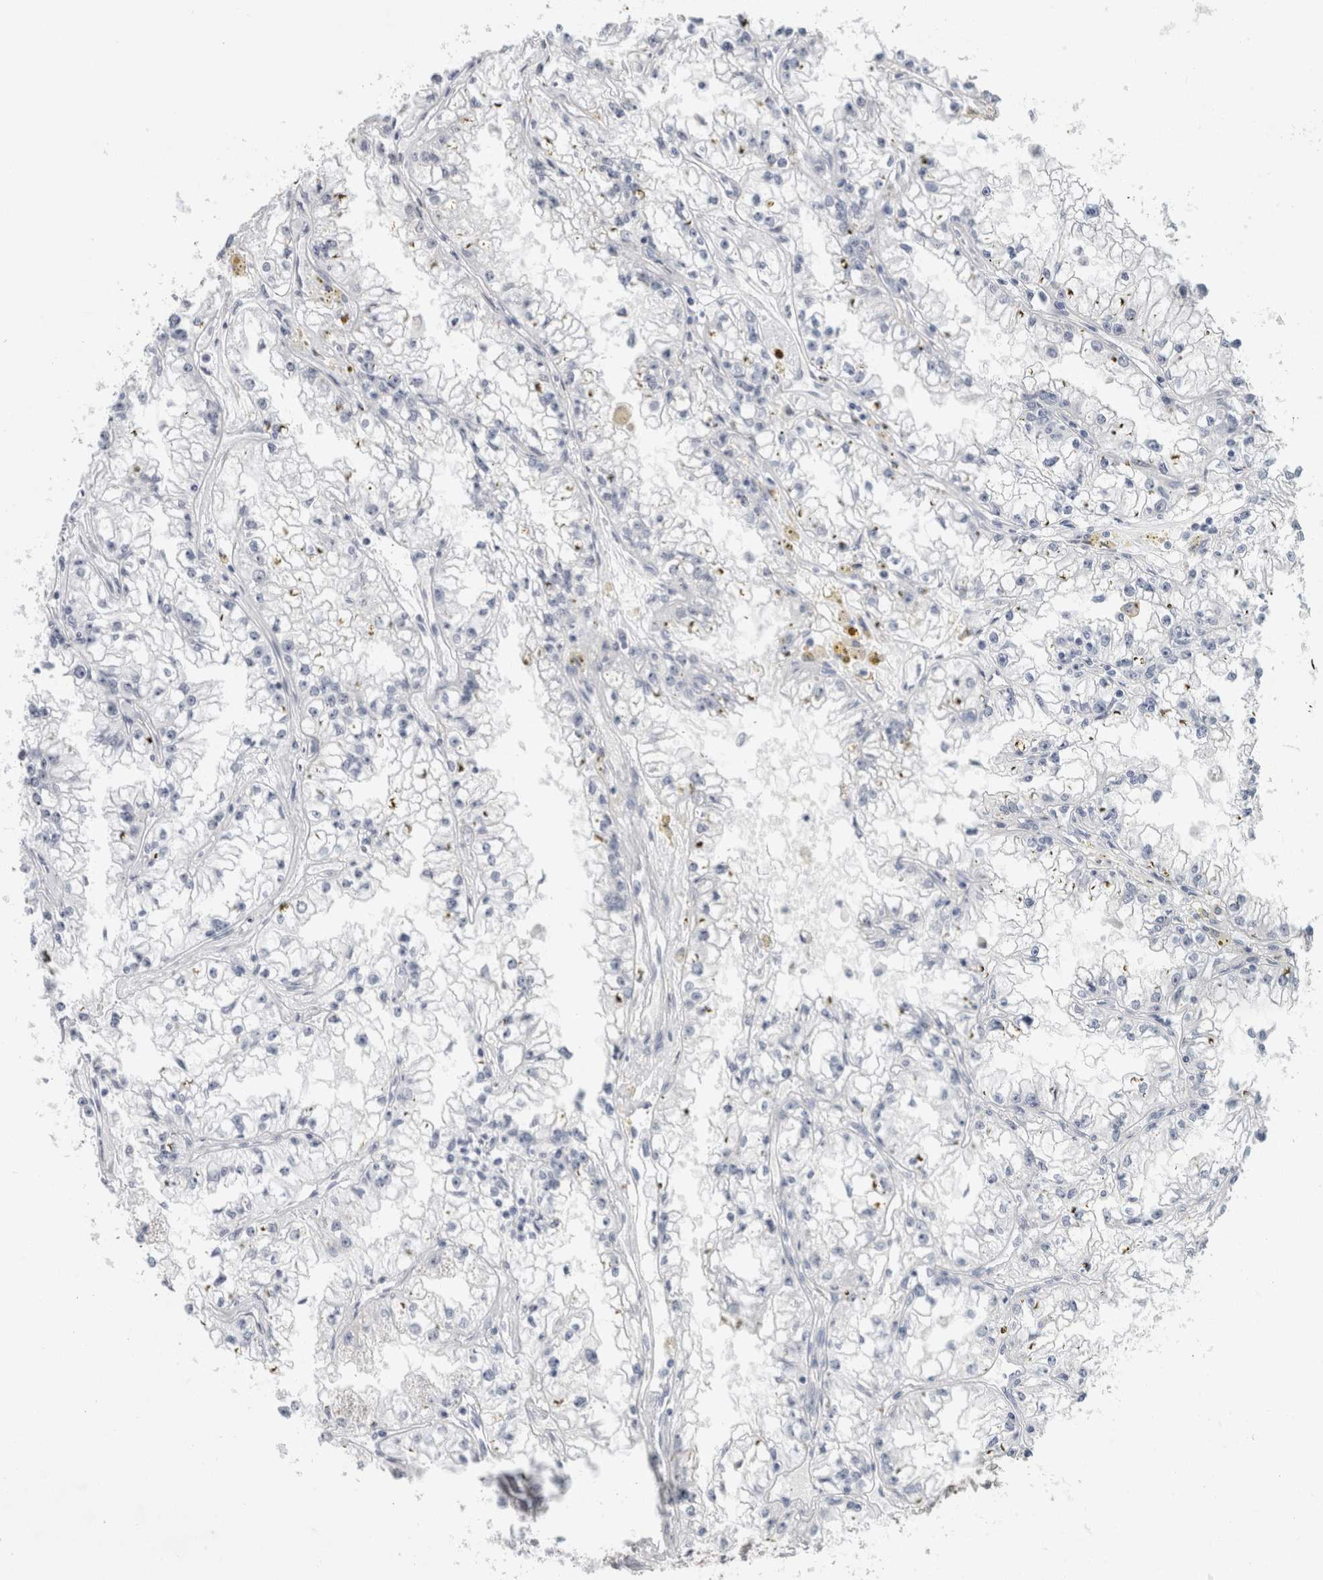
{"staining": {"intensity": "negative", "quantity": "none", "location": "none"}, "tissue": "renal cancer", "cell_type": "Tumor cells", "image_type": "cancer", "snomed": [{"axis": "morphology", "description": "Adenocarcinoma, NOS"}, {"axis": "topography", "description": "Kidney"}], "caption": "Immunohistochemistry (IHC) of adenocarcinoma (renal) shows no staining in tumor cells.", "gene": "CASP6", "patient": {"sex": "male", "age": 56}}